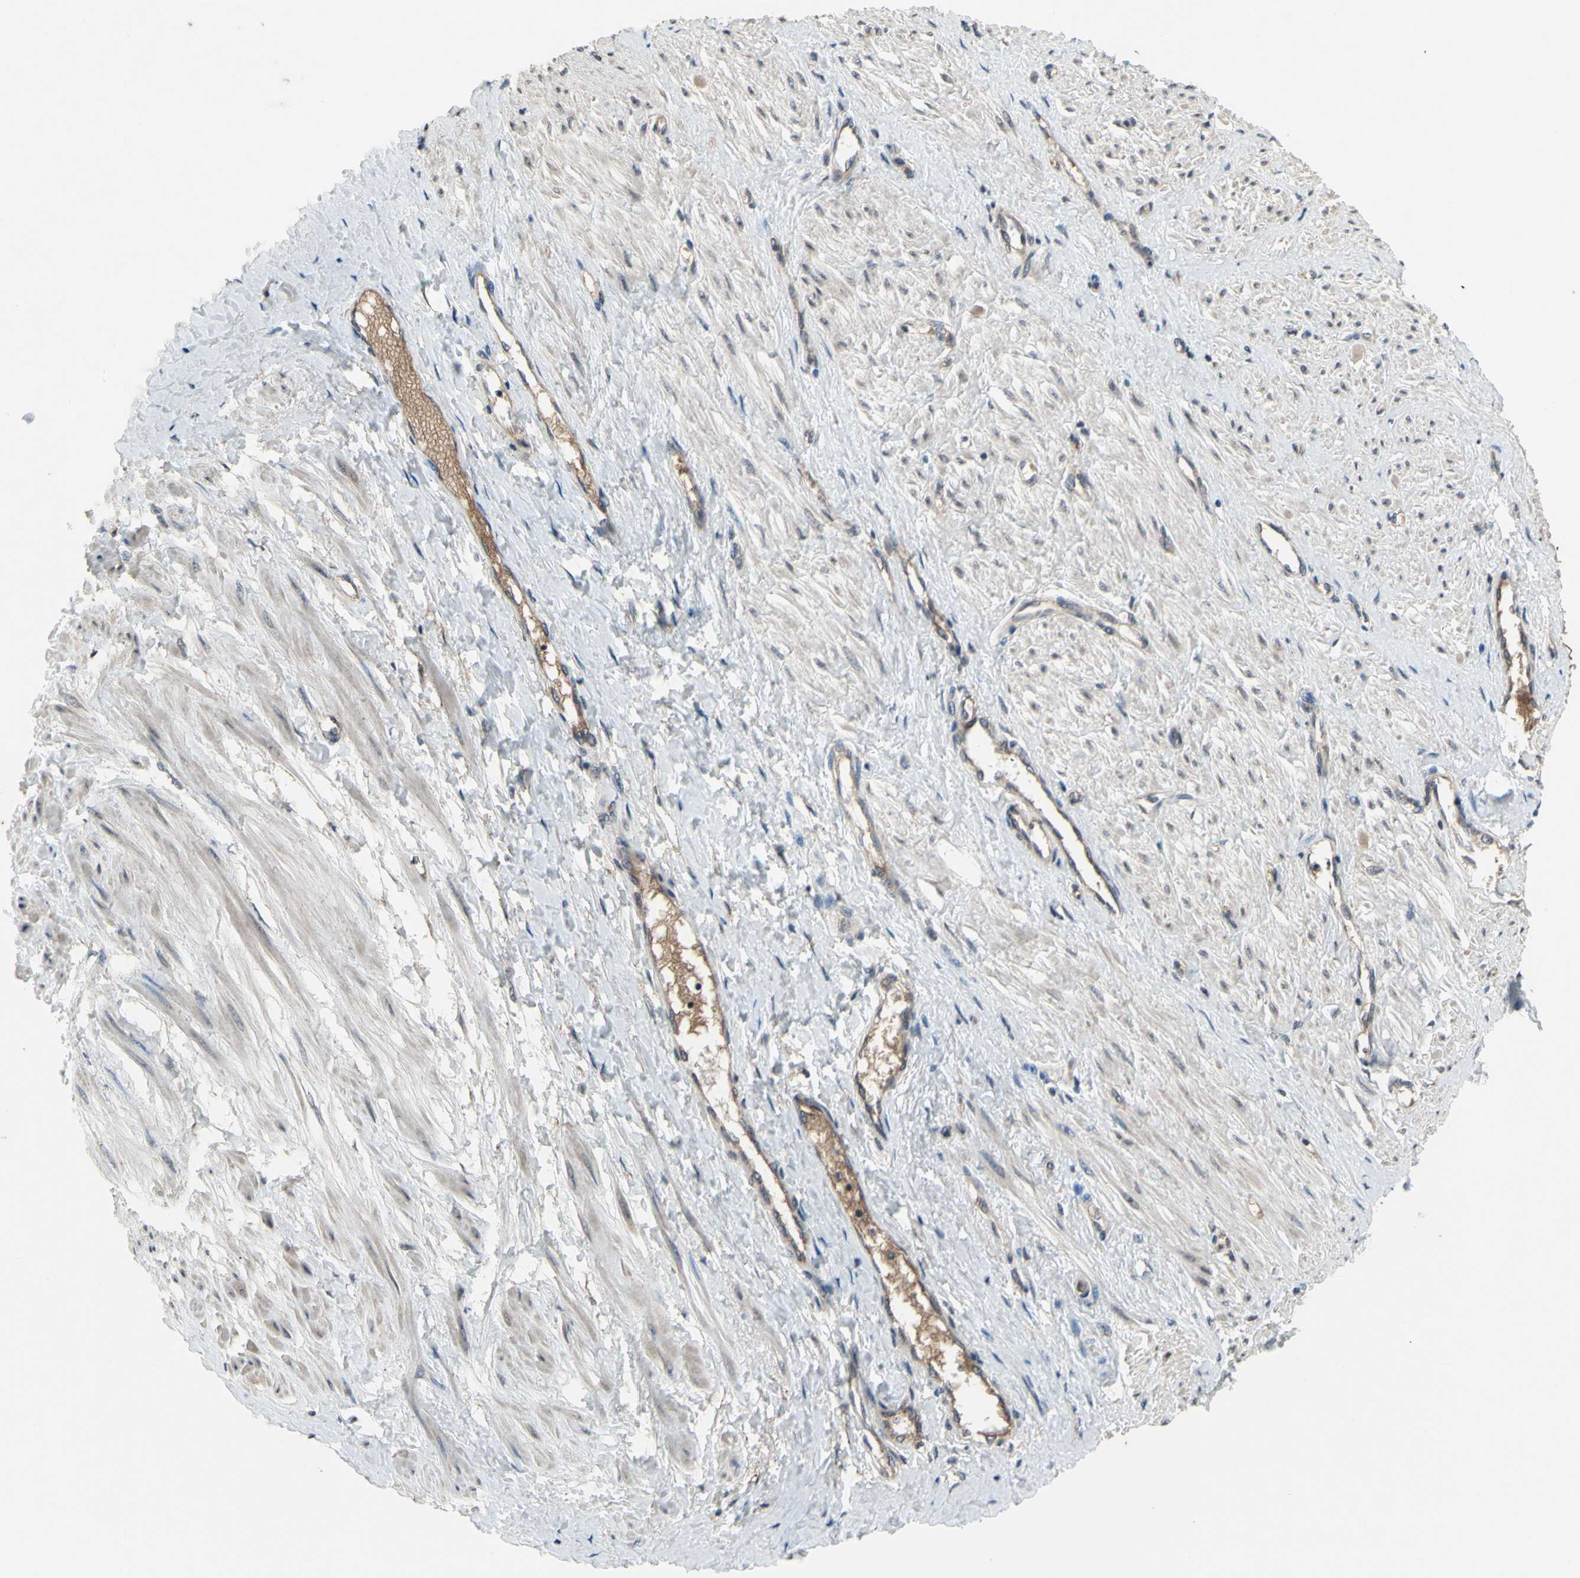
{"staining": {"intensity": "weak", "quantity": "<25%", "location": "cytoplasmic/membranous"}, "tissue": "smooth muscle", "cell_type": "Smooth muscle cells", "image_type": "normal", "snomed": [{"axis": "morphology", "description": "Normal tissue, NOS"}, {"axis": "topography", "description": "Smooth muscle"}, {"axis": "topography", "description": "Uterus"}], "caption": "Immunohistochemistry of unremarkable smooth muscle exhibits no expression in smooth muscle cells. Nuclei are stained in blue.", "gene": "TRDMT1", "patient": {"sex": "female", "age": 39}}